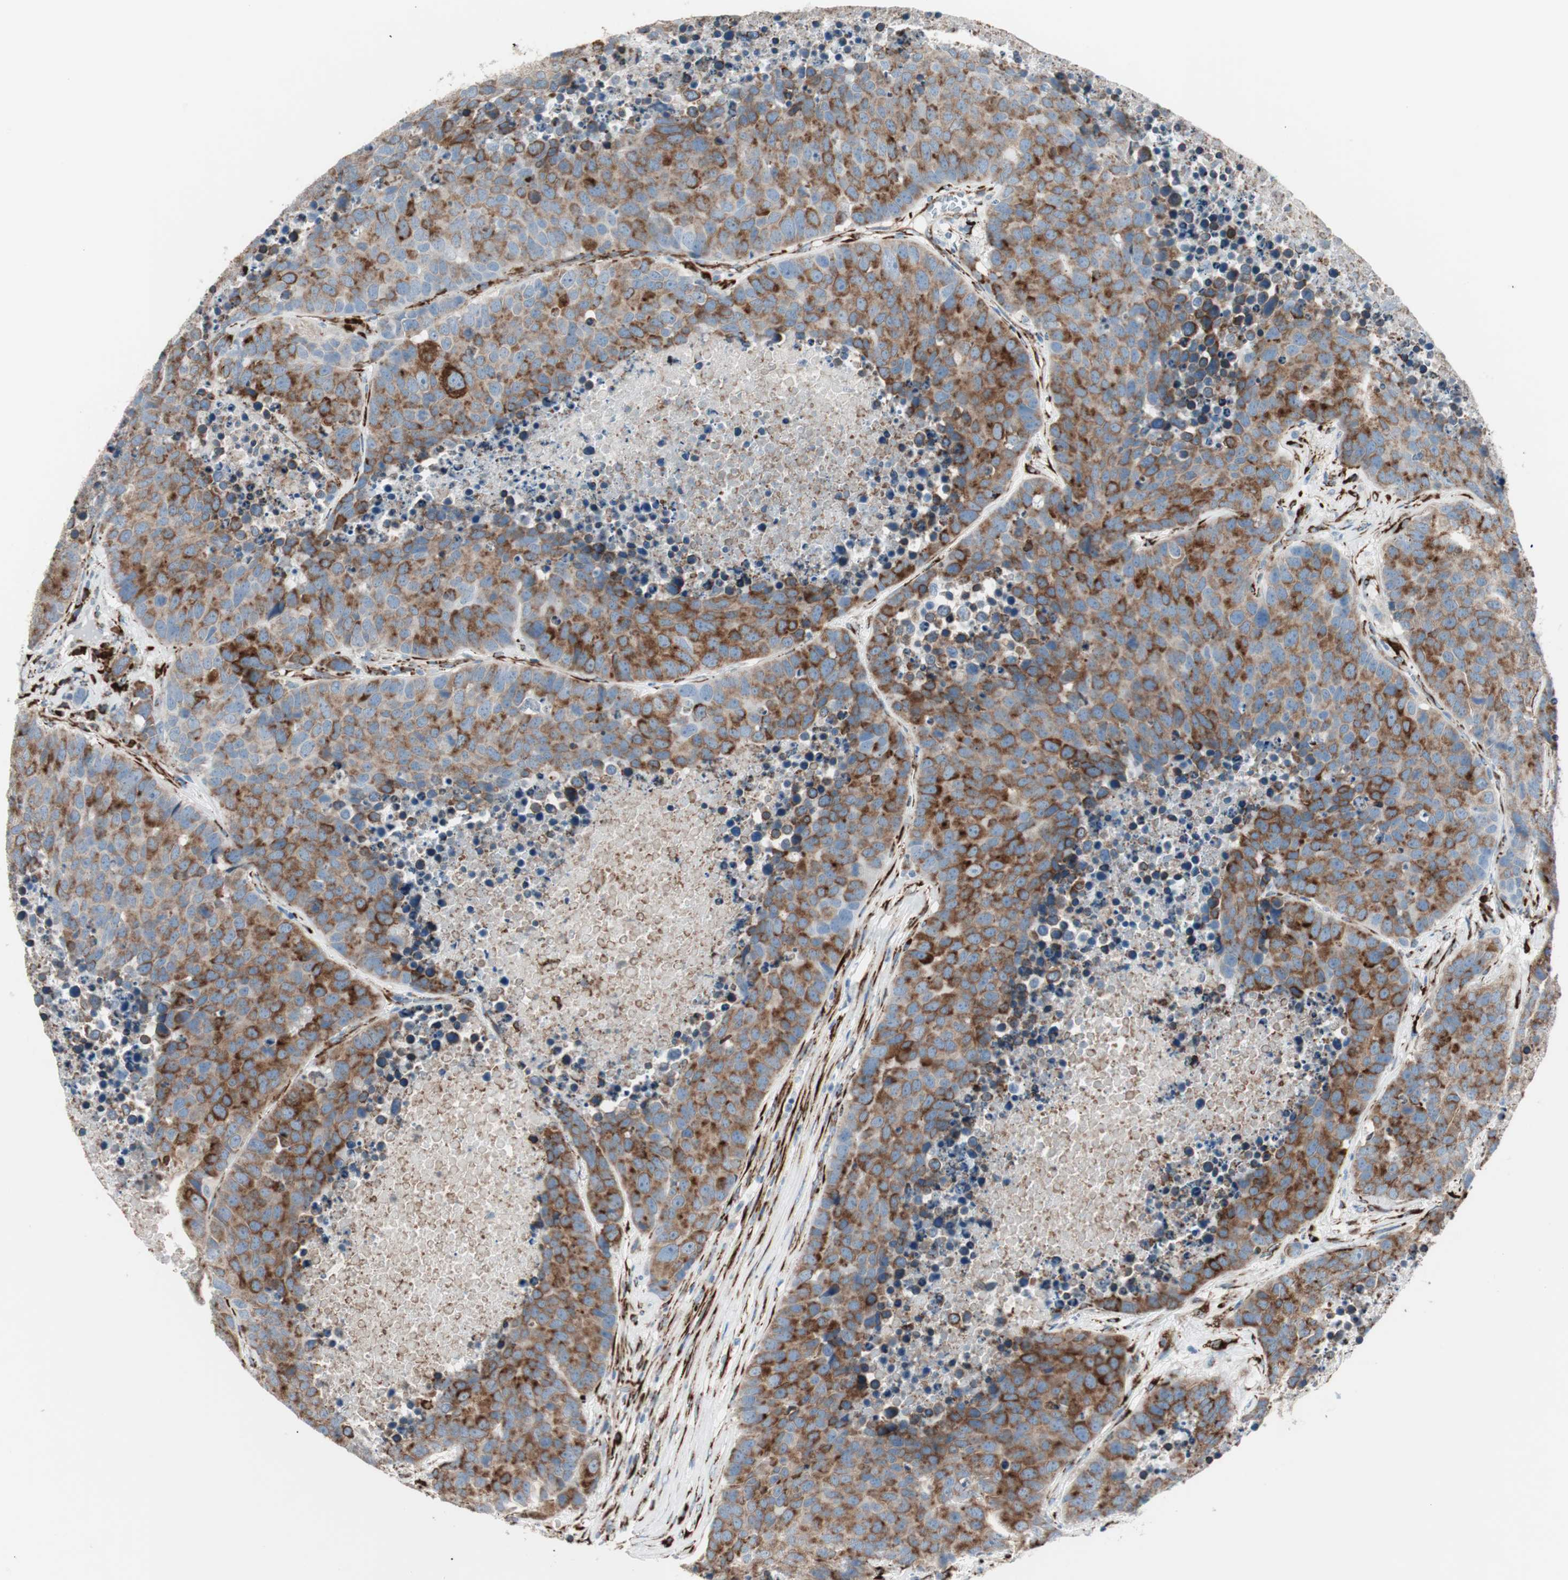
{"staining": {"intensity": "strong", "quantity": ">75%", "location": "cytoplasmic/membranous"}, "tissue": "carcinoid", "cell_type": "Tumor cells", "image_type": "cancer", "snomed": [{"axis": "morphology", "description": "Carcinoid, malignant, NOS"}, {"axis": "topography", "description": "Lung"}], "caption": "Immunohistochemical staining of human malignant carcinoid shows high levels of strong cytoplasmic/membranous protein expression in about >75% of tumor cells.", "gene": "P4HTM", "patient": {"sex": "male", "age": 60}}